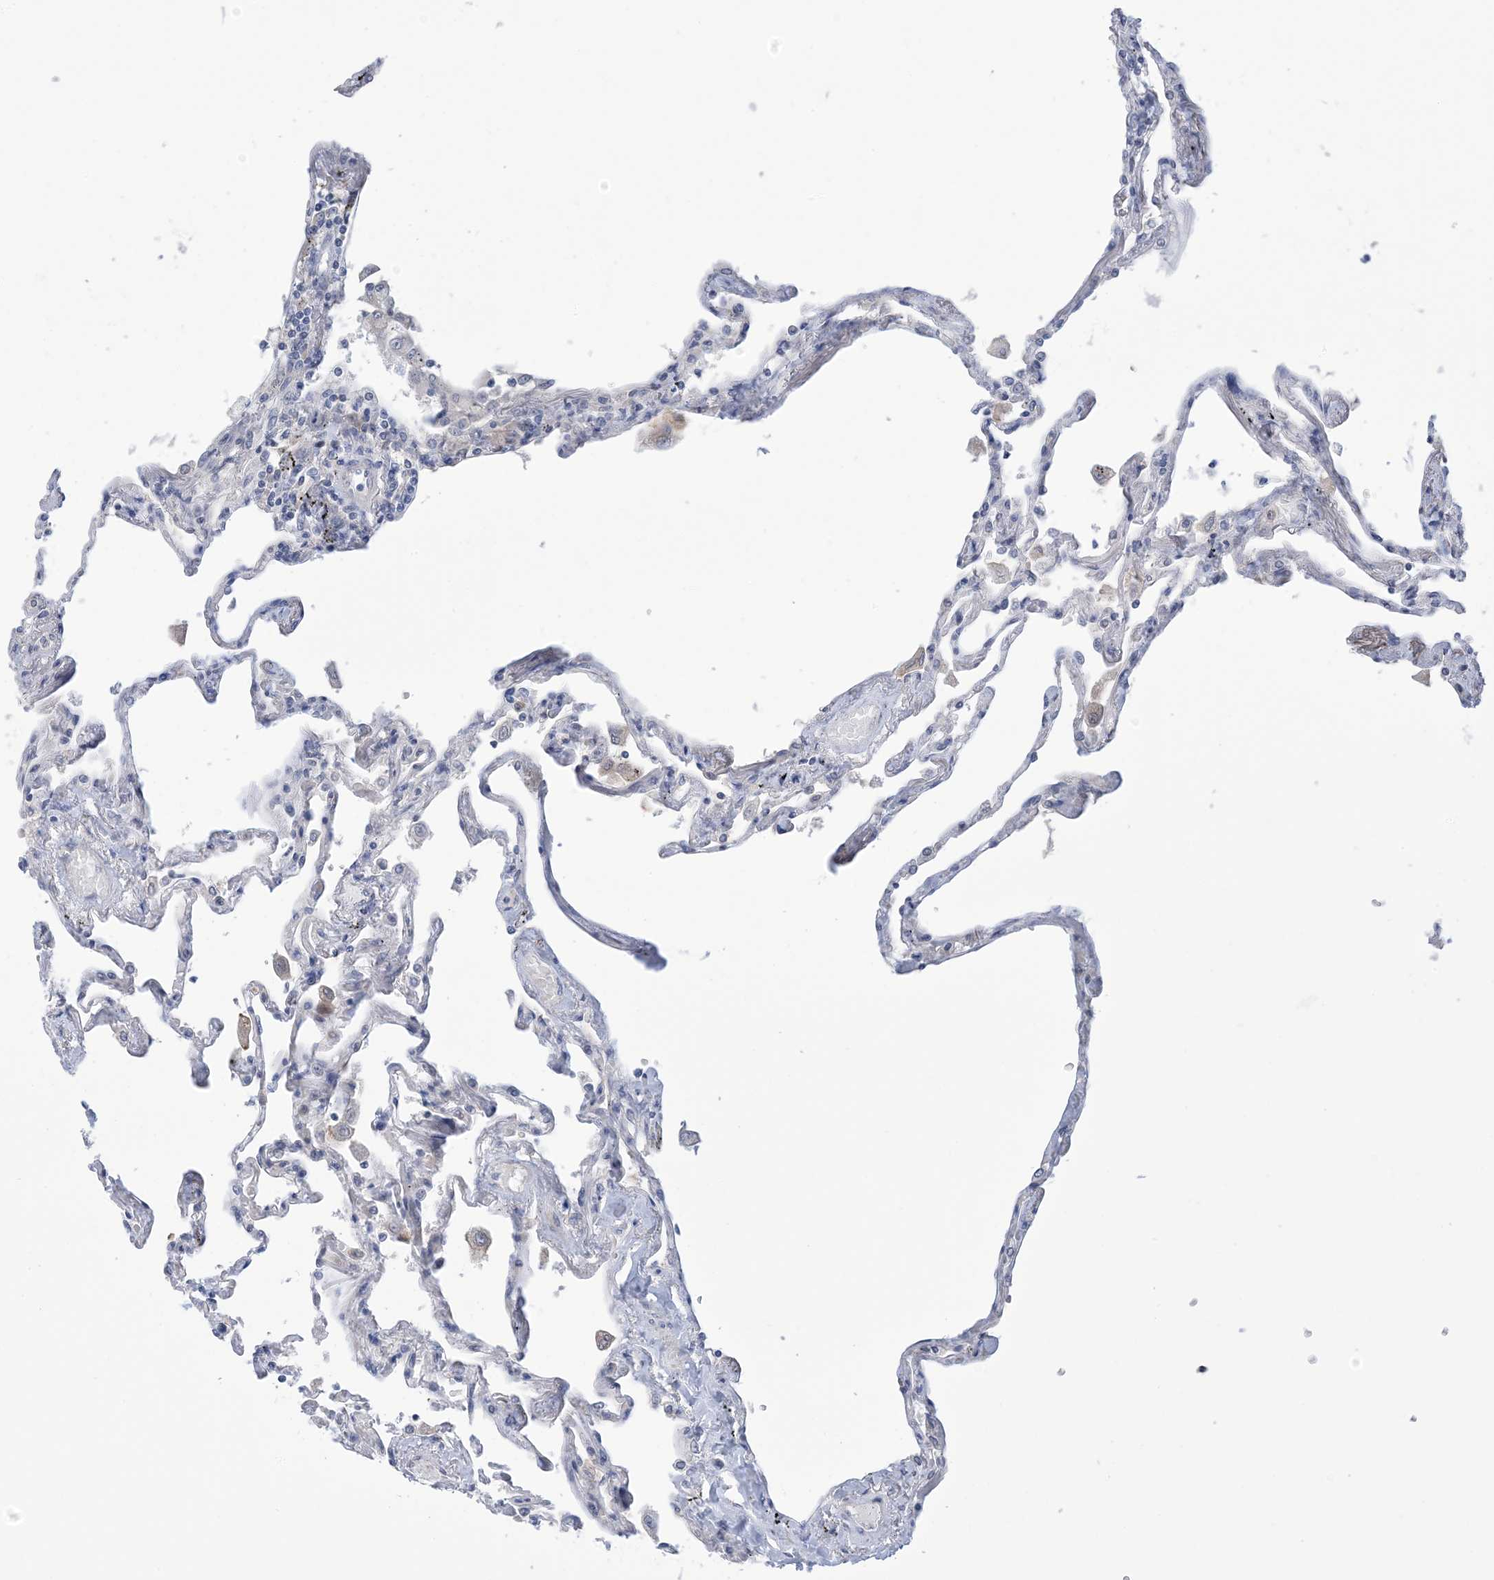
{"staining": {"intensity": "weak", "quantity": "<25%", "location": "cytoplasmic/membranous"}, "tissue": "lung", "cell_type": "Alveolar cells", "image_type": "normal", "snomed": [{"axis": "morphology", "description": "Normal tissue, NOS"}, {"axis": "topography", "description": "Lung"}], "caption": "High magnification brightfield microscopy of normal lung stained with DAB (3,3'-diaminobenzidine) (brown) and counterstained with hematoxylin (blue): alveolar cells show no significant positivity. The staining was performed using DAB (3,3'-diaminobenzidine) to visualize the protein expression in brown, while the nuclei were stained in blue with hematoxylin (Magnification: 20x).", "gene": "TTYH1", "patient": {"sex": "female", "age": 67}}